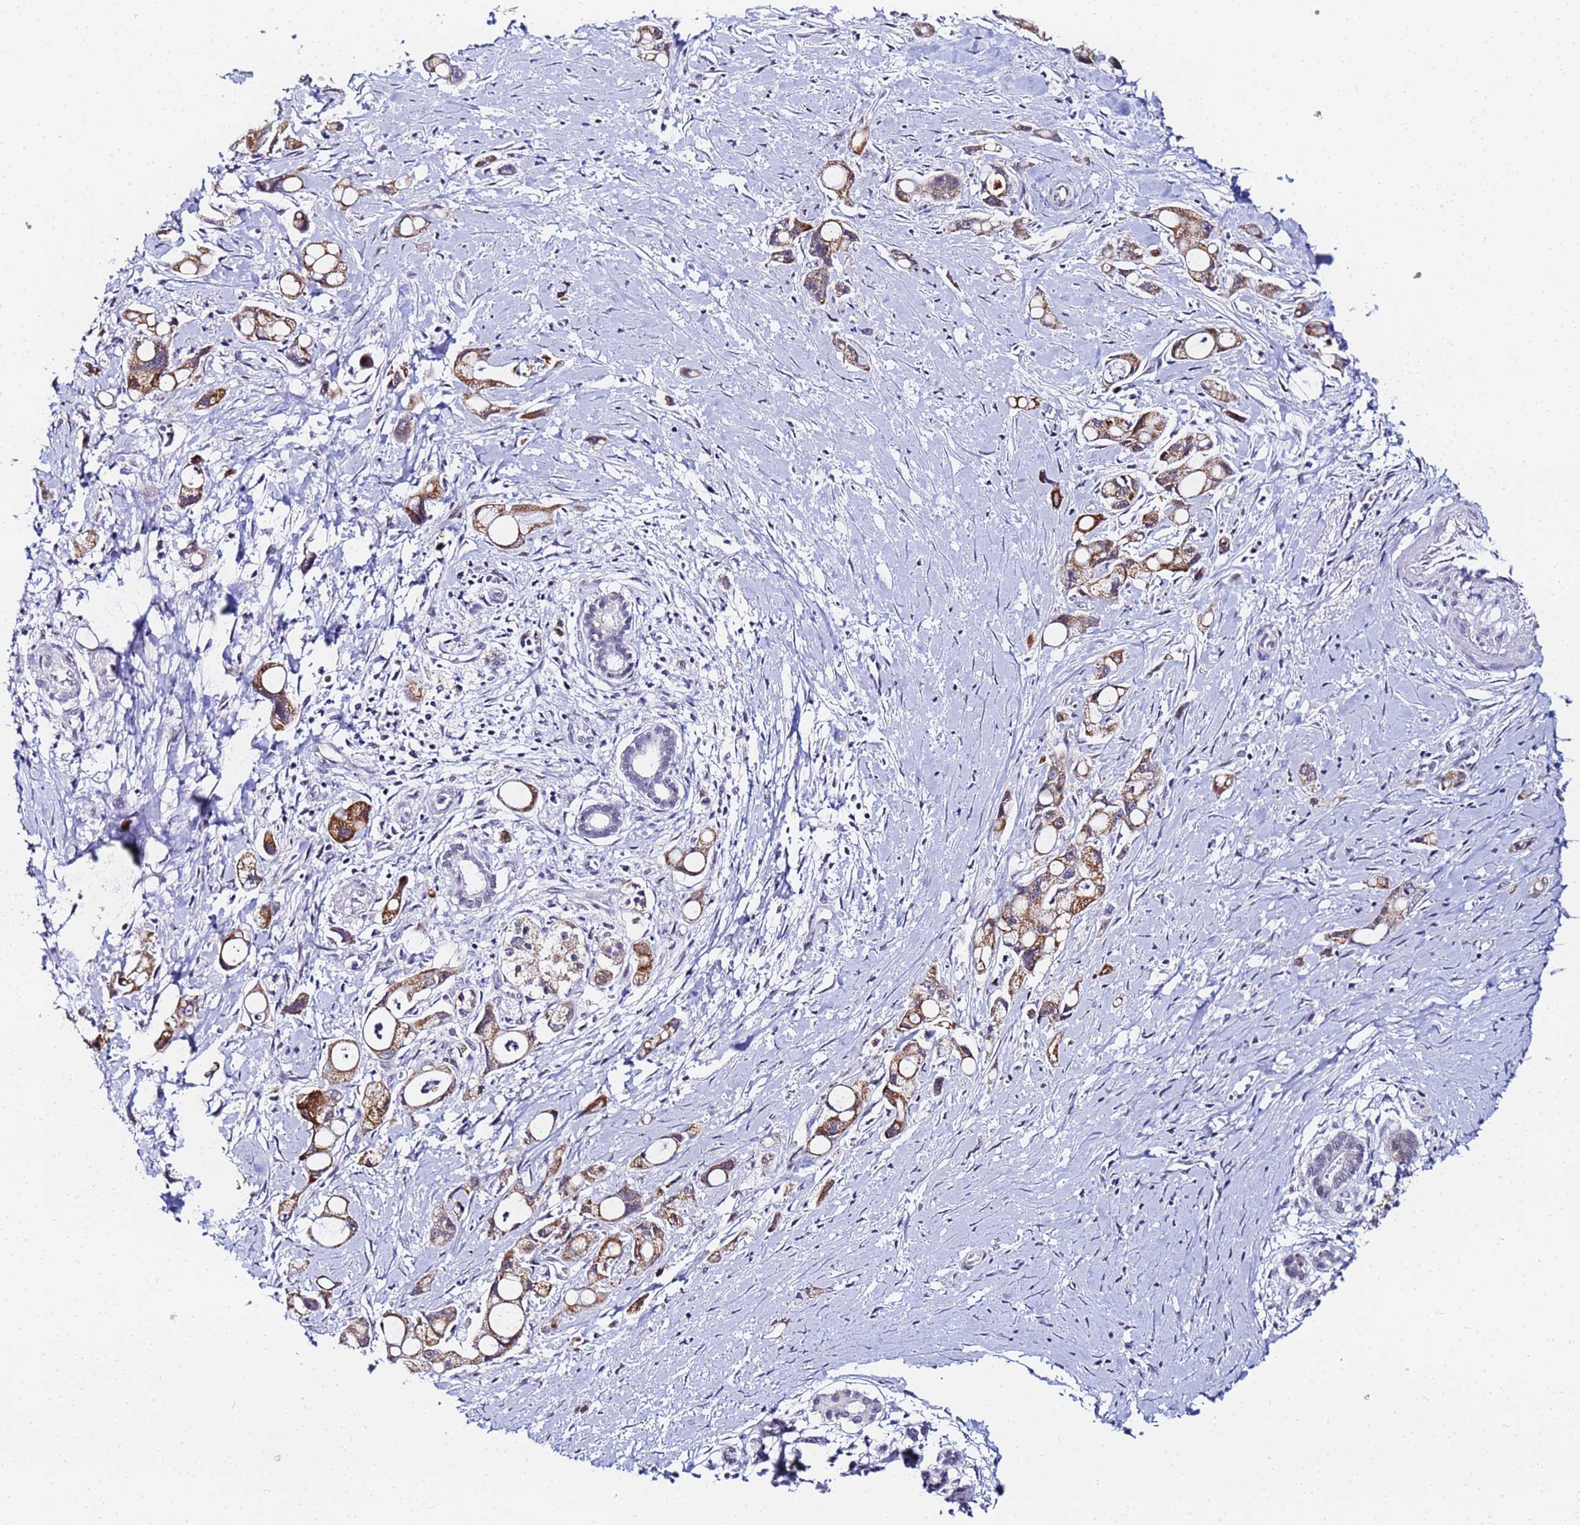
{"staining": {"intensity": "moderate", "quantity": ">75%", "location": "cytoplasmic/membranous"}, "tissue": "pancreatic cancer", "cell_type": "Tumor cells", "image_type": "cancer", "snomed": [{"axis": "morphology", "description": "Adenocarcinoma, NOS"}, {"axis": "topography", "description": "Pancreas"}], "caption": "IHC image of neoplastic tissue: human pancreatic cancer stained using immunohistochemistry (IHC) exhibits medium levels of moderate protein expression localized specifically in the cytoplasmic/membranous of tumor cells, appearing as a cytoplasmic/membranous brown color.", "gene": "CKMT1A", "patient": {"sex": "male", "age": 68}}